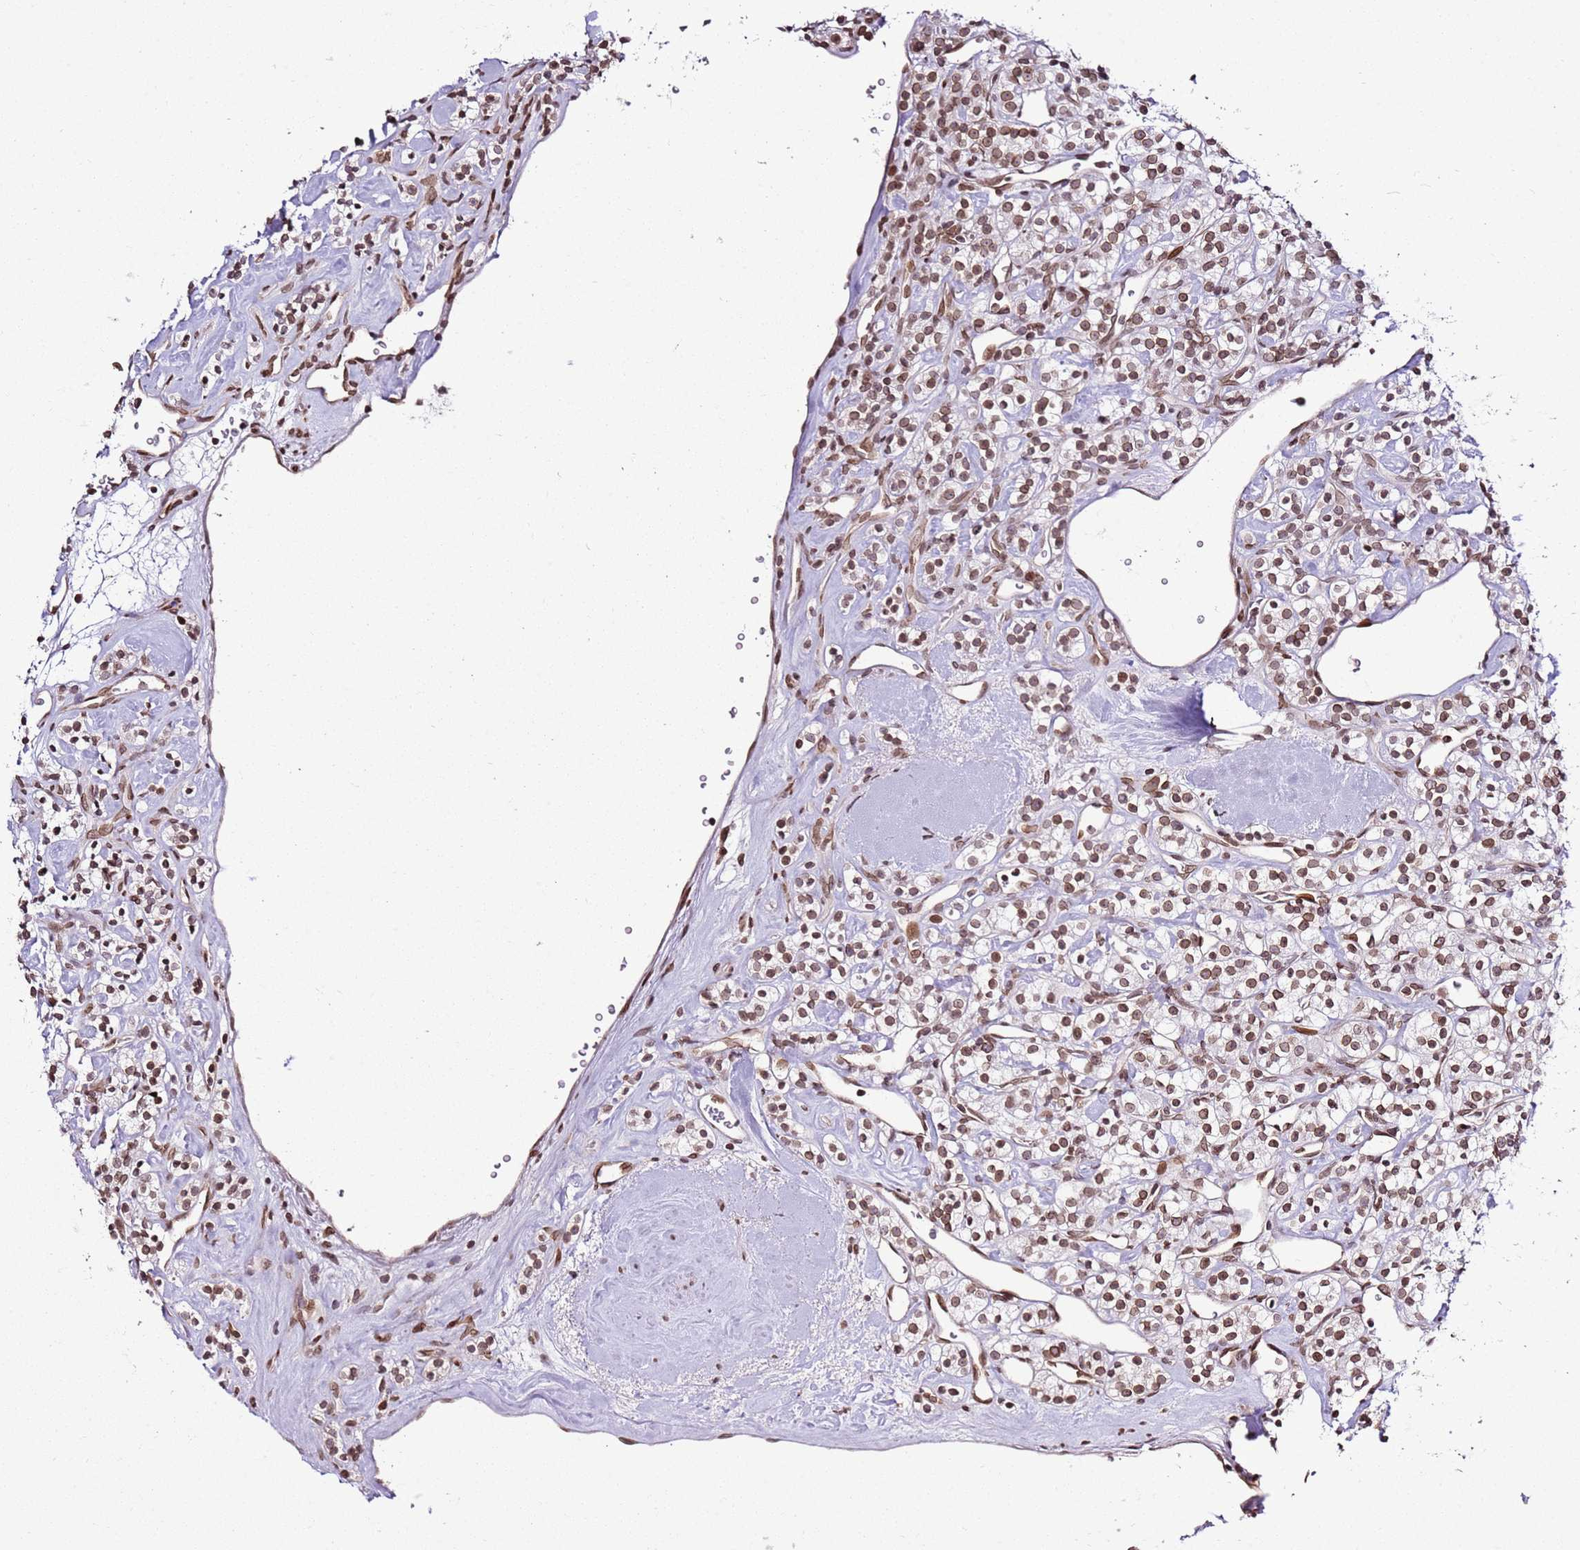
{"staining": {"intensity": "moderate", "quantity": ">75%", "location": "nuclear"}, "tissue": "renal cancer", "cell_type": "Tumor cells", "image_type": "cancer", "snomed": [{"axis": "morphology", "description": "Adenocarcinoma, NOS"}, {"axis": "topography", "description": "Kidney"}], "caption": "This histopathology image displays immunohistochemistry staining of human adenocarcinoma (renal), with medium moderate nuclear positivity in about >75% of tumor cells.", "gene": "POU6F1", "patient": {"sex": "male", "age": 77}}